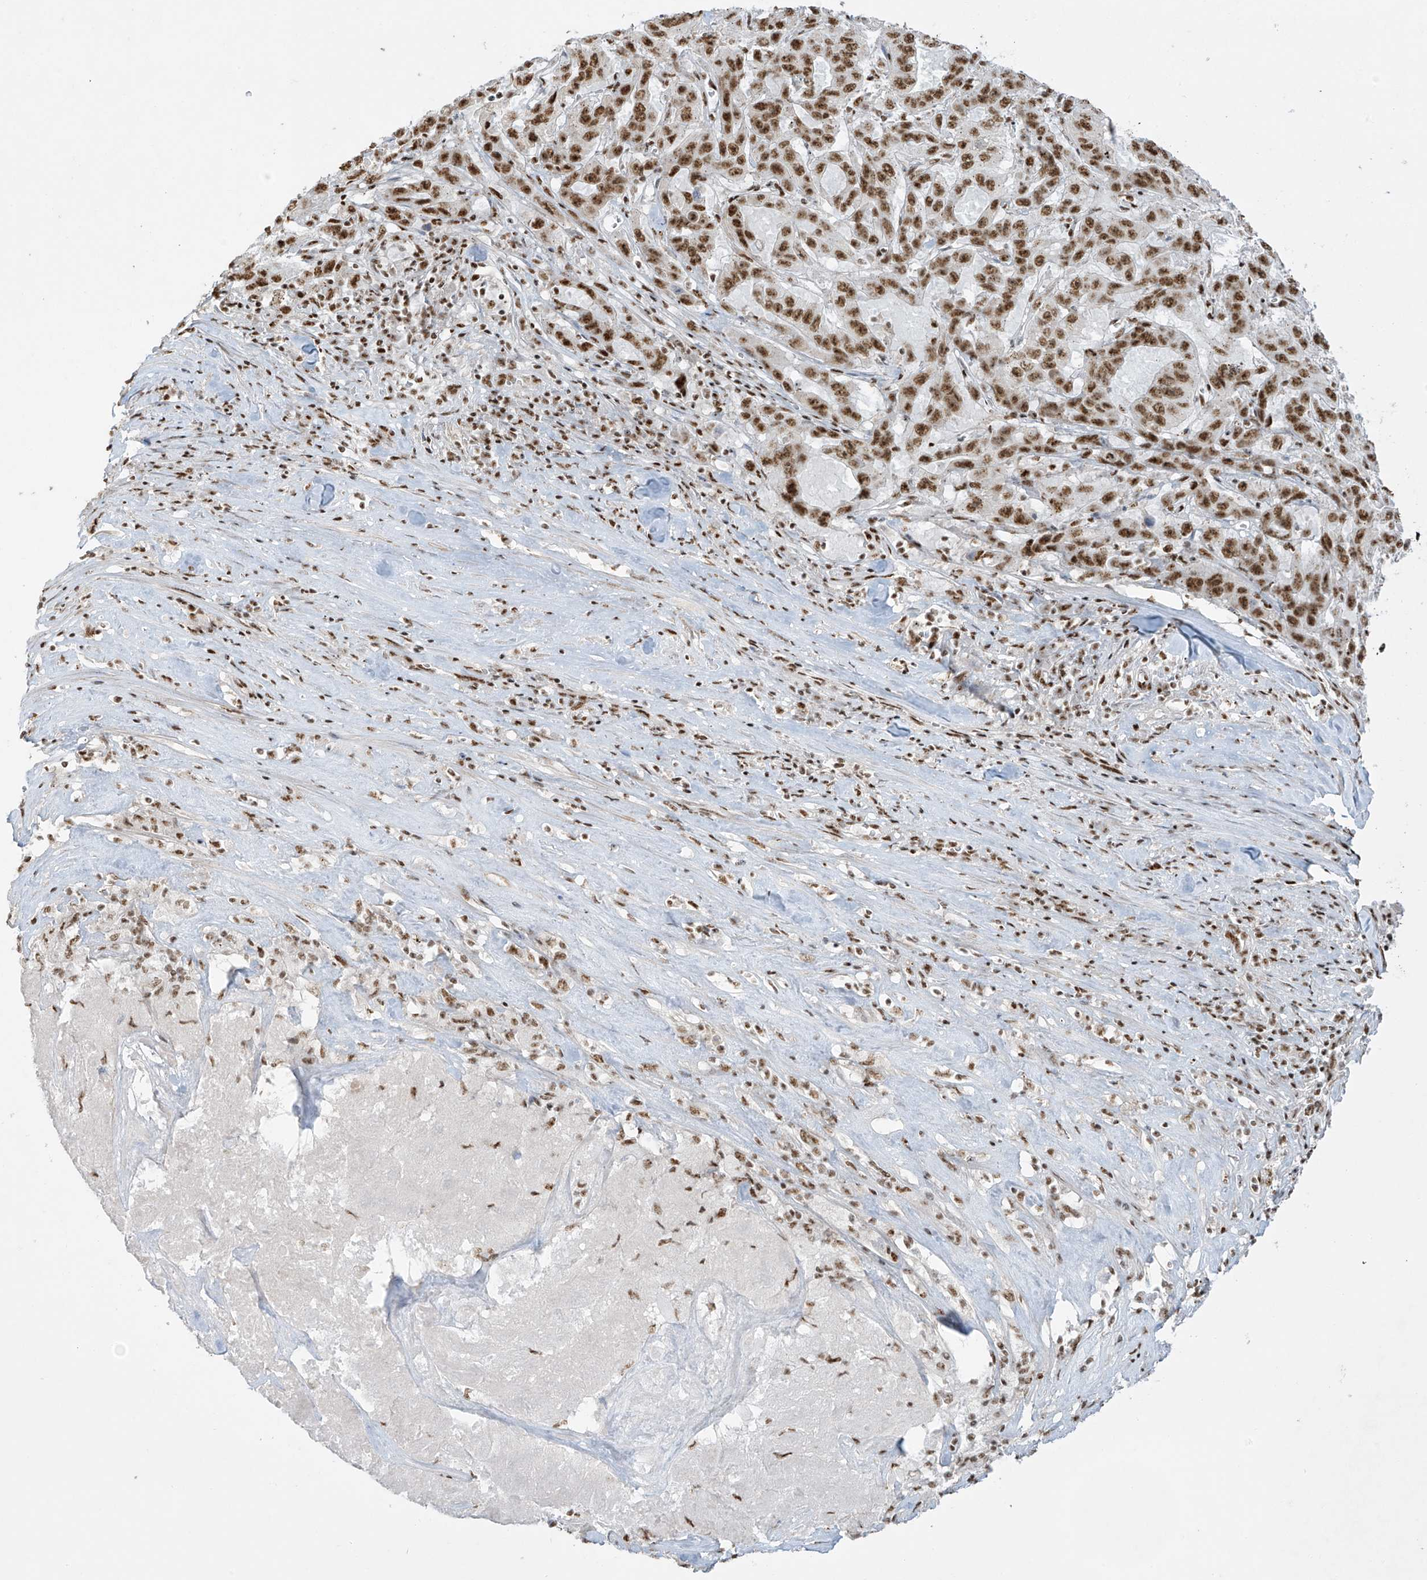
{"staining": {"intensity": "moderate", "quantity": ">75%", "location": "nuclear"}, "tissue": "pancreatic cancer", "cell_type": "Tumor cells", "image_type": "cancer", "snomed": [{"axis": "morphology", "description": "Adenocarcinoma, NOS"}, {"axis": "topography", "description": "Pancreas"}], "caption": "Moderate nuclear positivity is identified in approximately >75% of tumor cells in pancreatic cancer.", "gene": "MS4A6A", "patient": {"sex": "male", "age": 63}}